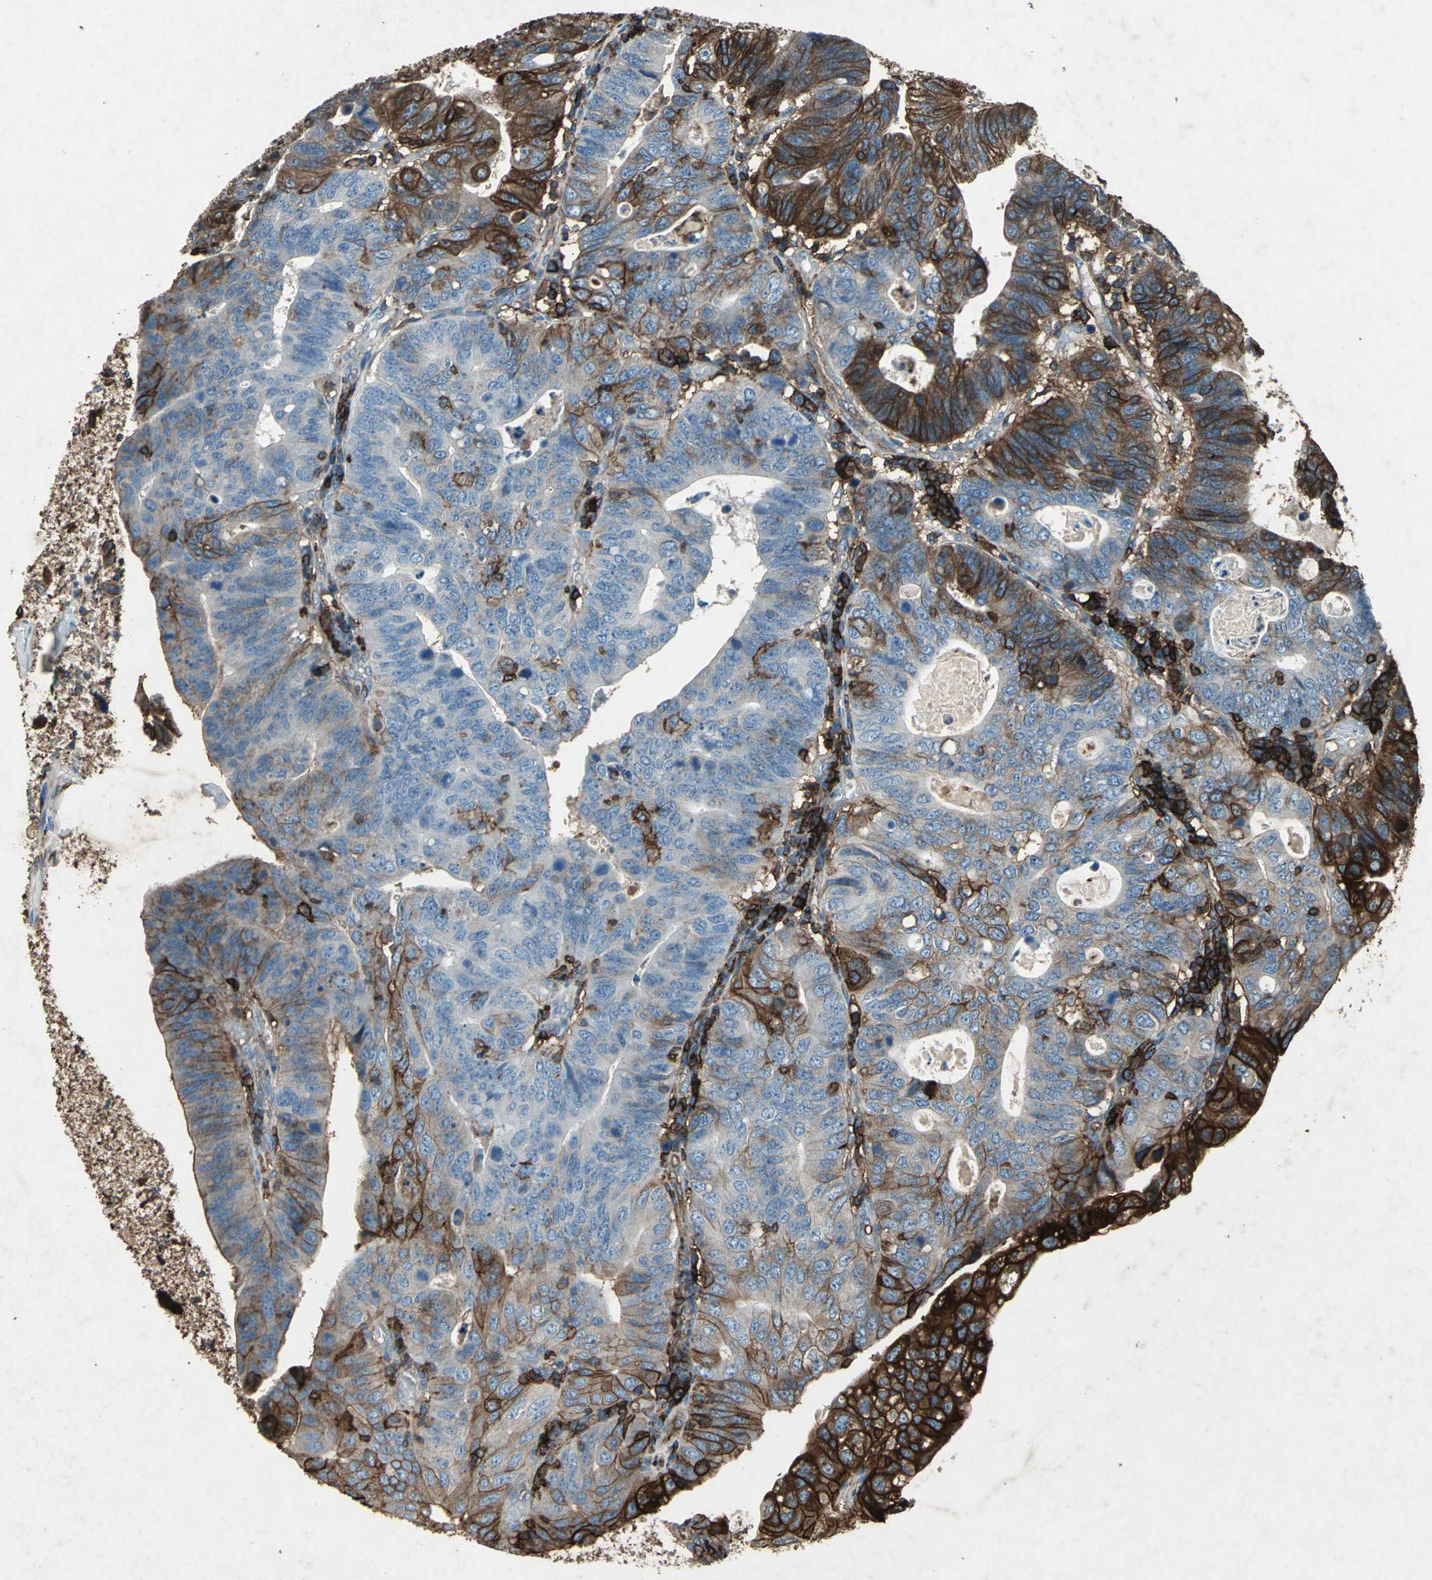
{"staining": {"intensity": "strong", "quantity": ">75%", "location": "cytoplasmic/membranous"}, "tissue": "stomach cancer", "cell_type": "Tumor cells", "image_type": "cancer", "snomed": [{"axis": "morphology", "description": "Adenocarcinoma, NOS"}, {"axis": "topography", "description": "Stomach"}], "caption": "A histopathology image of human stomach cancer stained for a protein shows strong cytoplasmic/membranous brown staining in tumor cells.", "gene": "CCR6", "patient": {"sex": "male", "age": 59}}